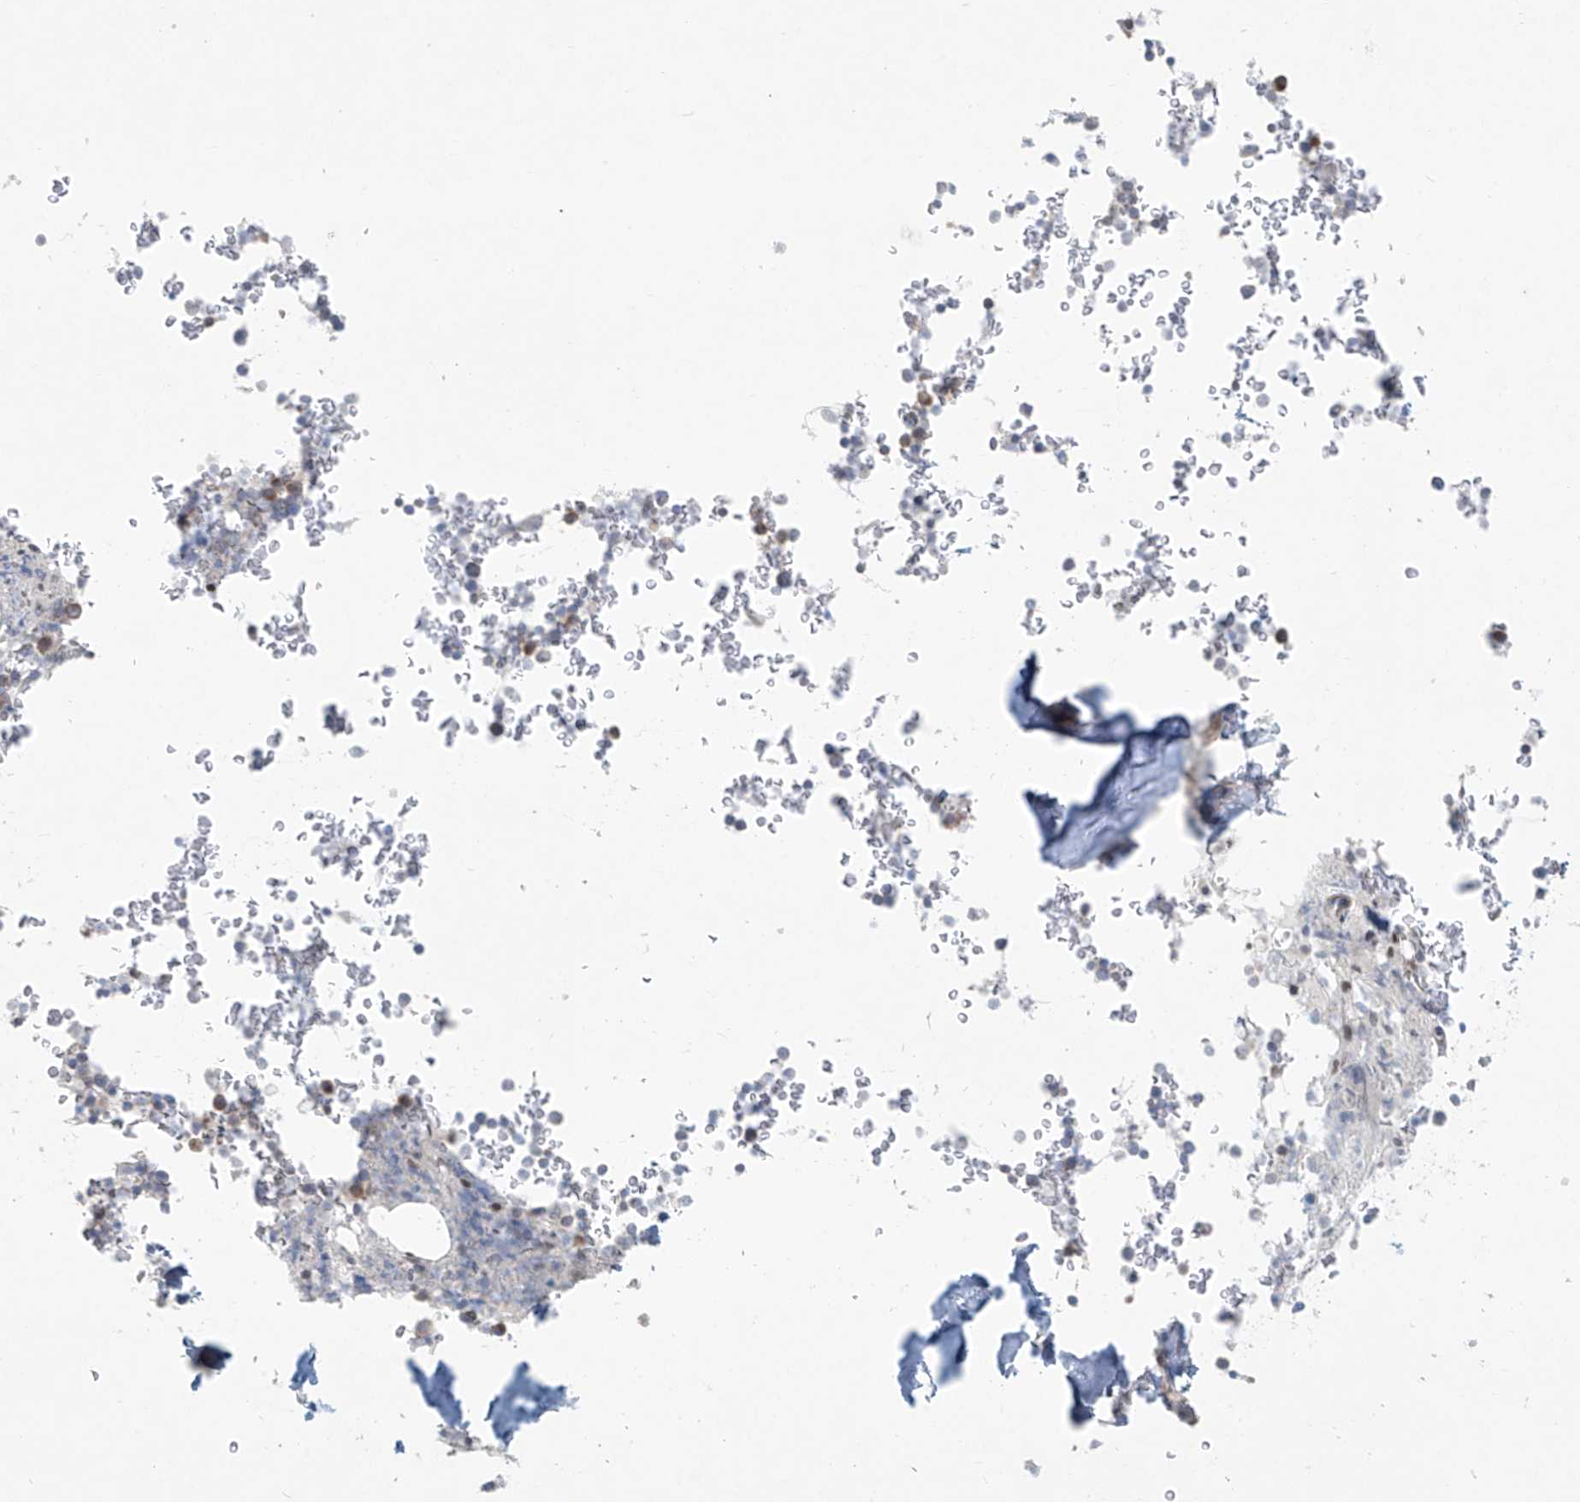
{"staining": {"intensity": "negative", "quantity": "none", "location": "none"}, "tissue": "bone marrow", "cell_type": "Hematopoietic cells", "image_type": "normal", "snomed": [{"axis": "morphology", "description": "Normal tissue, NOS"}, {"axis": "topography", "description": "Bone marrow"}], "caption": "High power microscopy histopathology image of an immunohistochemistry (IHC) photomicrograph of benign bone marrow, revealing no significant positivity in hematopoietic cells. (Brightfield microscopy of DAB immunohistochemistry (IHC) at high magnification).", "gene": "PPAT", "patient": {"sex": "male", "age": 58}}